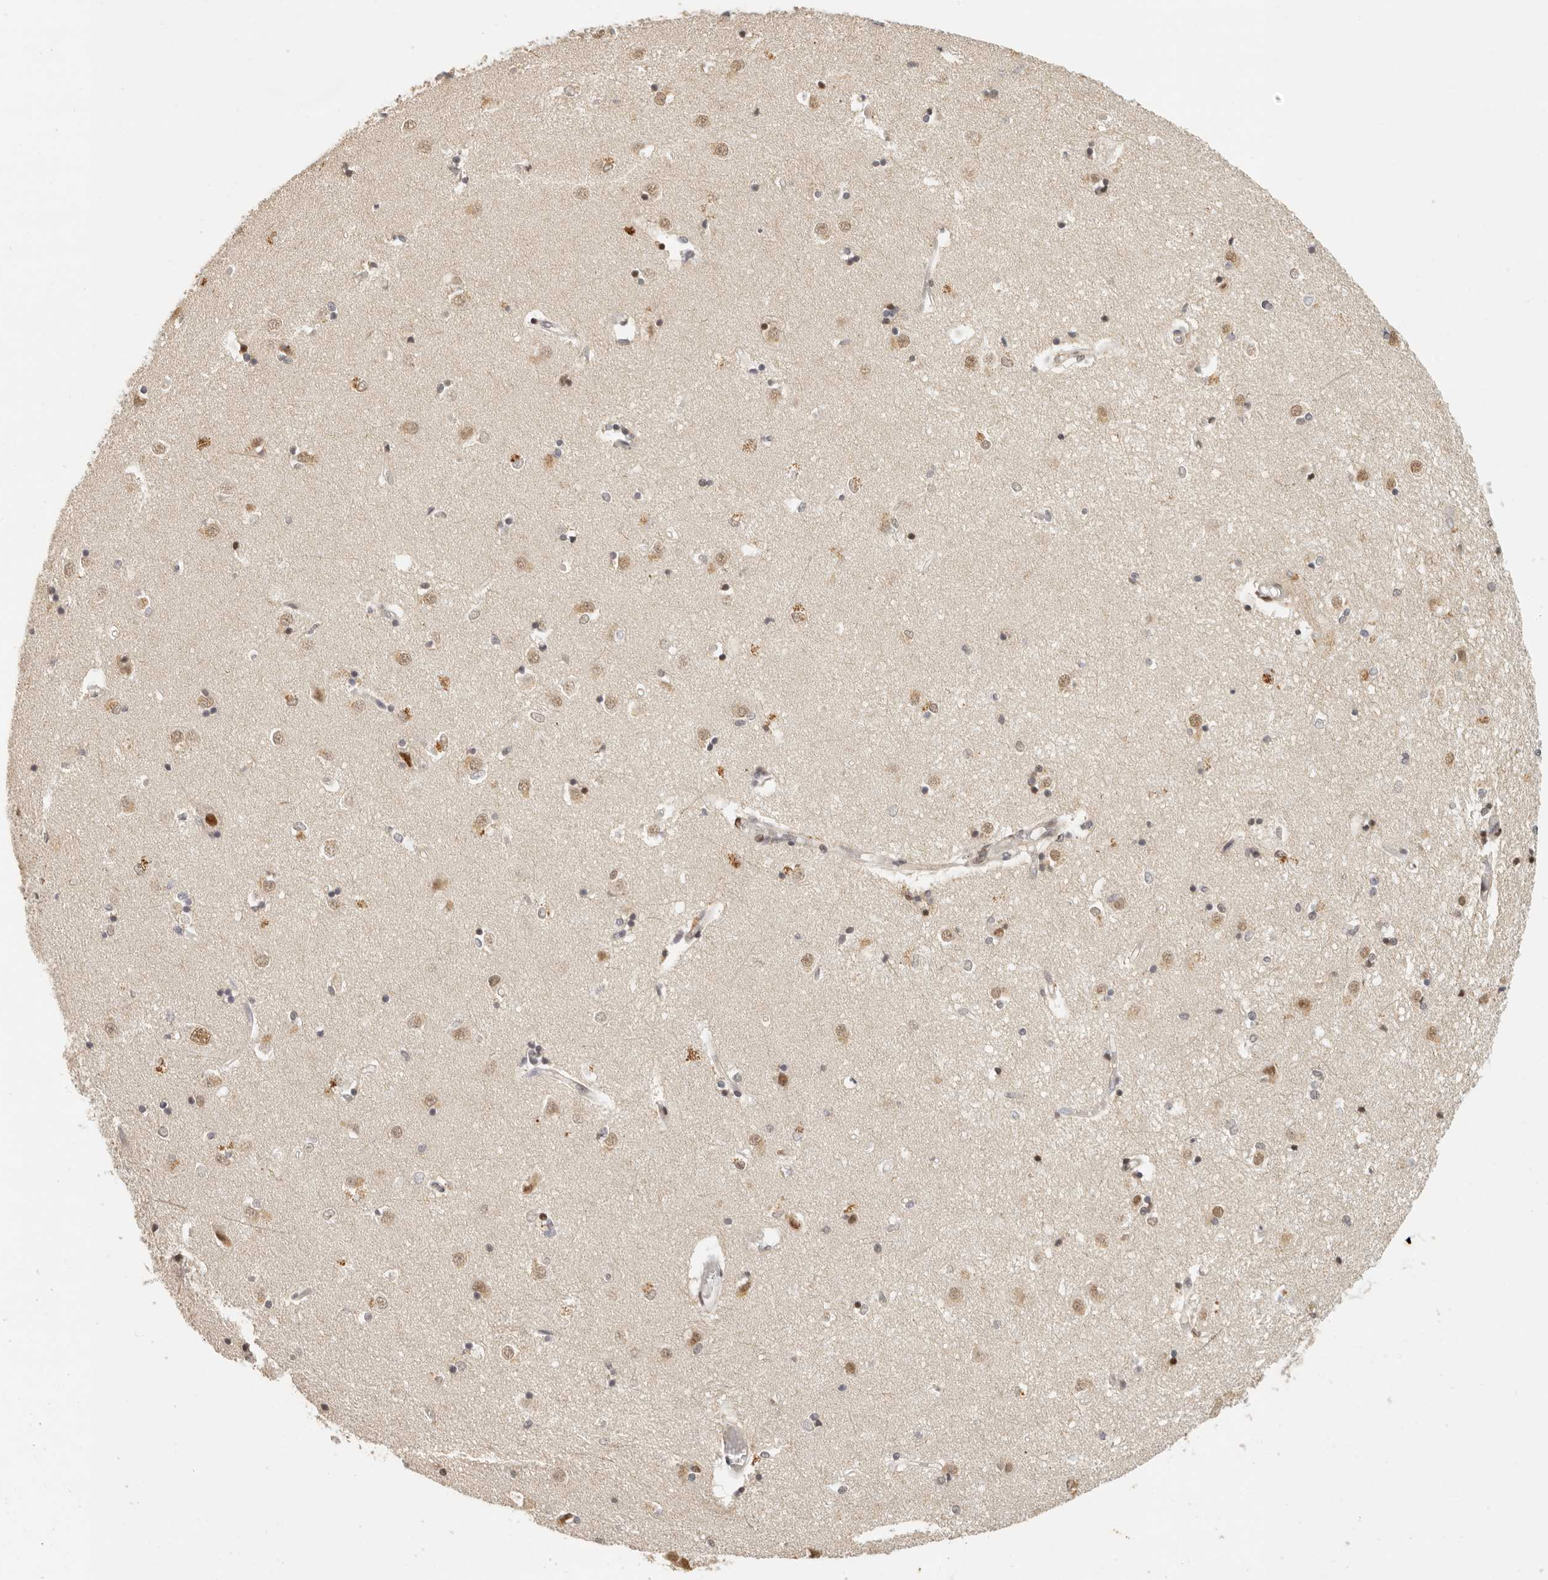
{"staining": {"intensity": "weak", "quantity": "25%-75%", "location": "nuclear"}, "tissue": "caudate", "cell_type": "Glial cells", "image_type": "normal", "snomed": [{"axis": "morphology", "description": "Normal tissue, NOS"}, {"axis": "topography", "description": "Lateral ventricle wall"}], "caption": "IHC histopathology image of normal caudate stained for a protein (brown), which demonstrates low levels of weak nuclear staining in about 25%-75% of glial cells.", "gene": "GPBP1L1", "patient": {"sex": "male", "age": 45}}